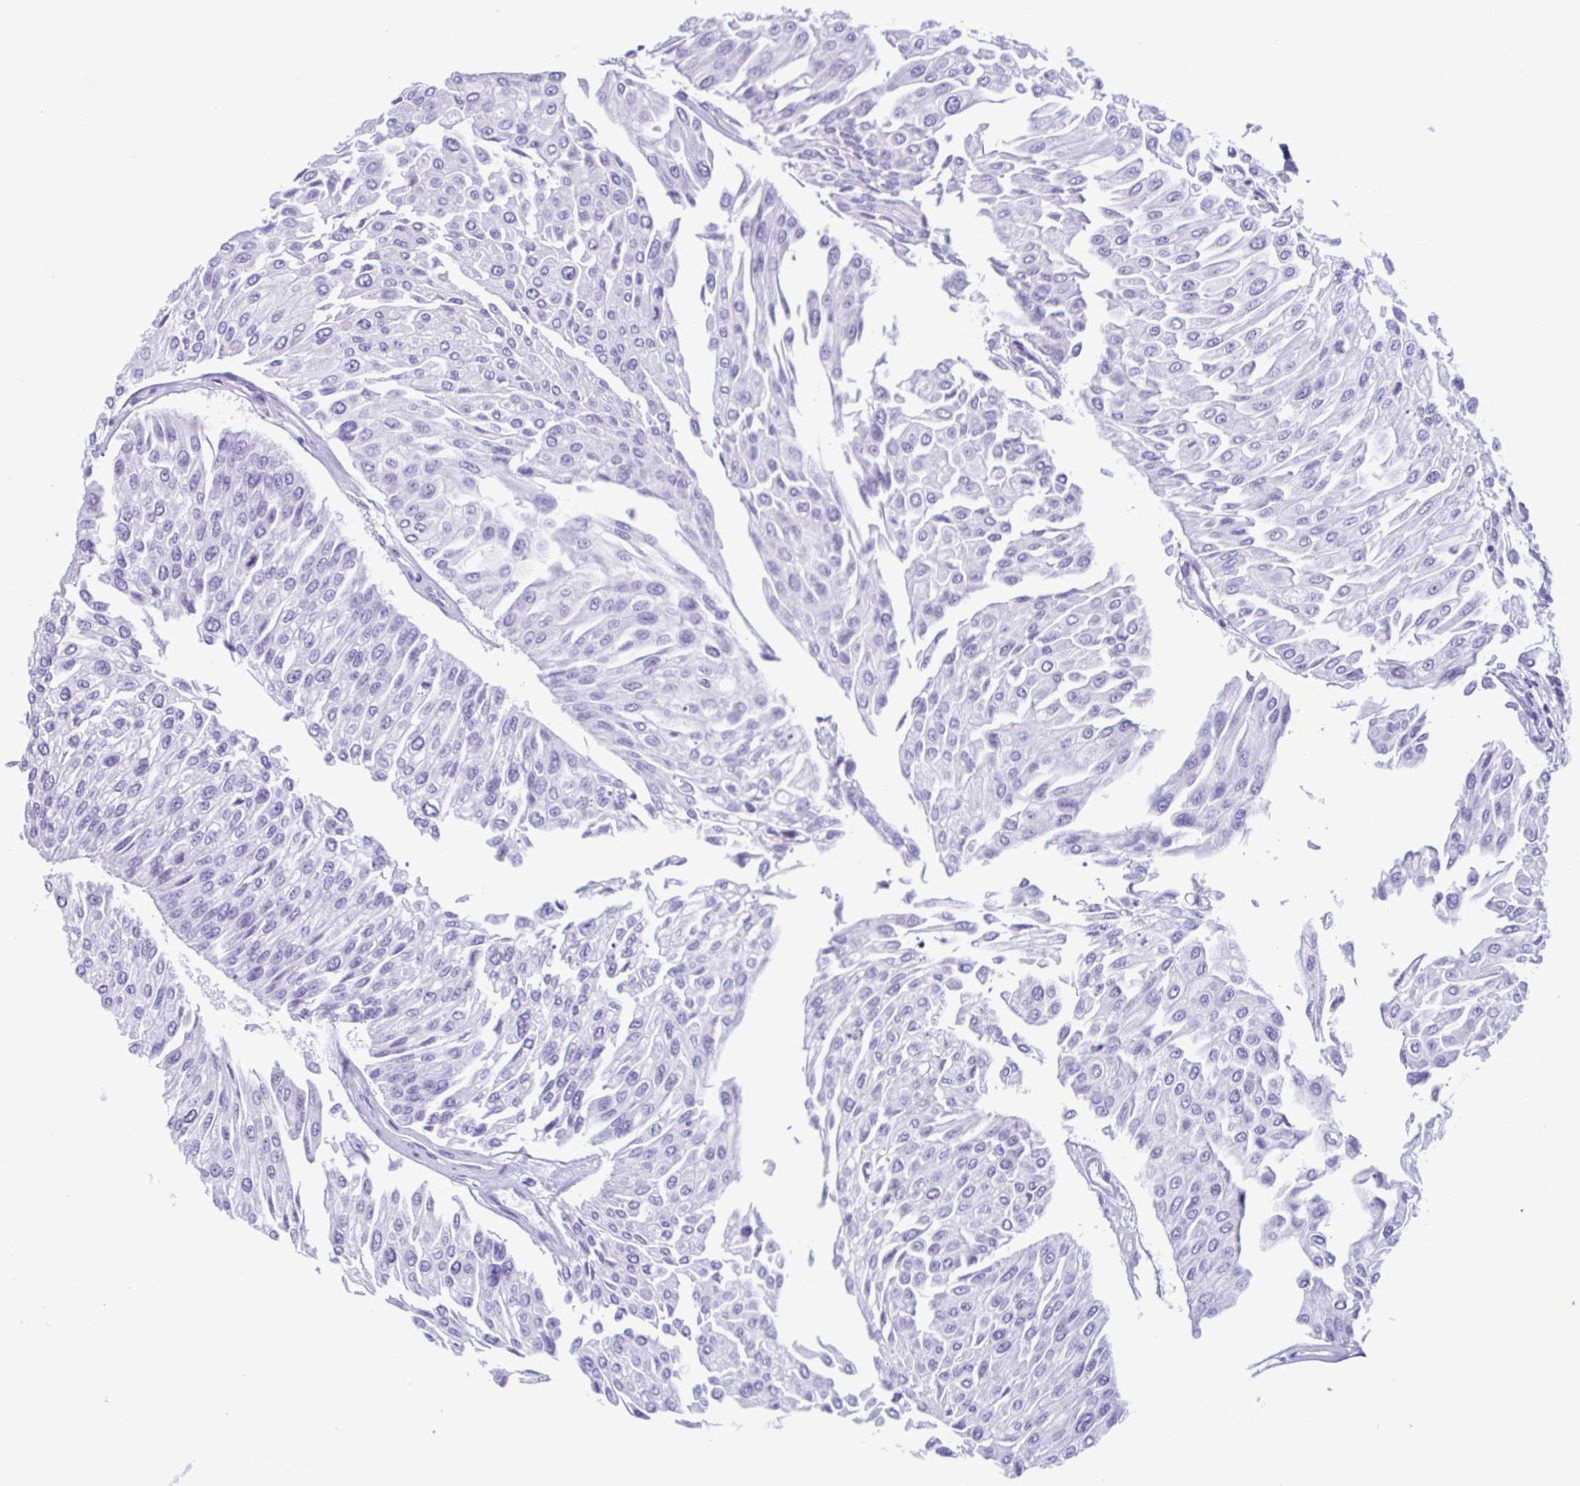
{"staining": {"intensity": "negative", "quantity": "none", "location": "none"}, "tissue": "urothelial cancer", "cell_type": "Tumor cells", "image_type": "cancer", "snomed": [{"axis": "morphology", "description": "Urothelial carcinoma, NOS"}, {"axis": "topography", "description": "Urinary bladder"}], "caption": "The photomicrograph demonstrates no staining of tumor cells in urothelial cancer. Nuclei are stained in blue.", "gene": "ACTRT3", "patient": {"sex": "male", "age": 67}}